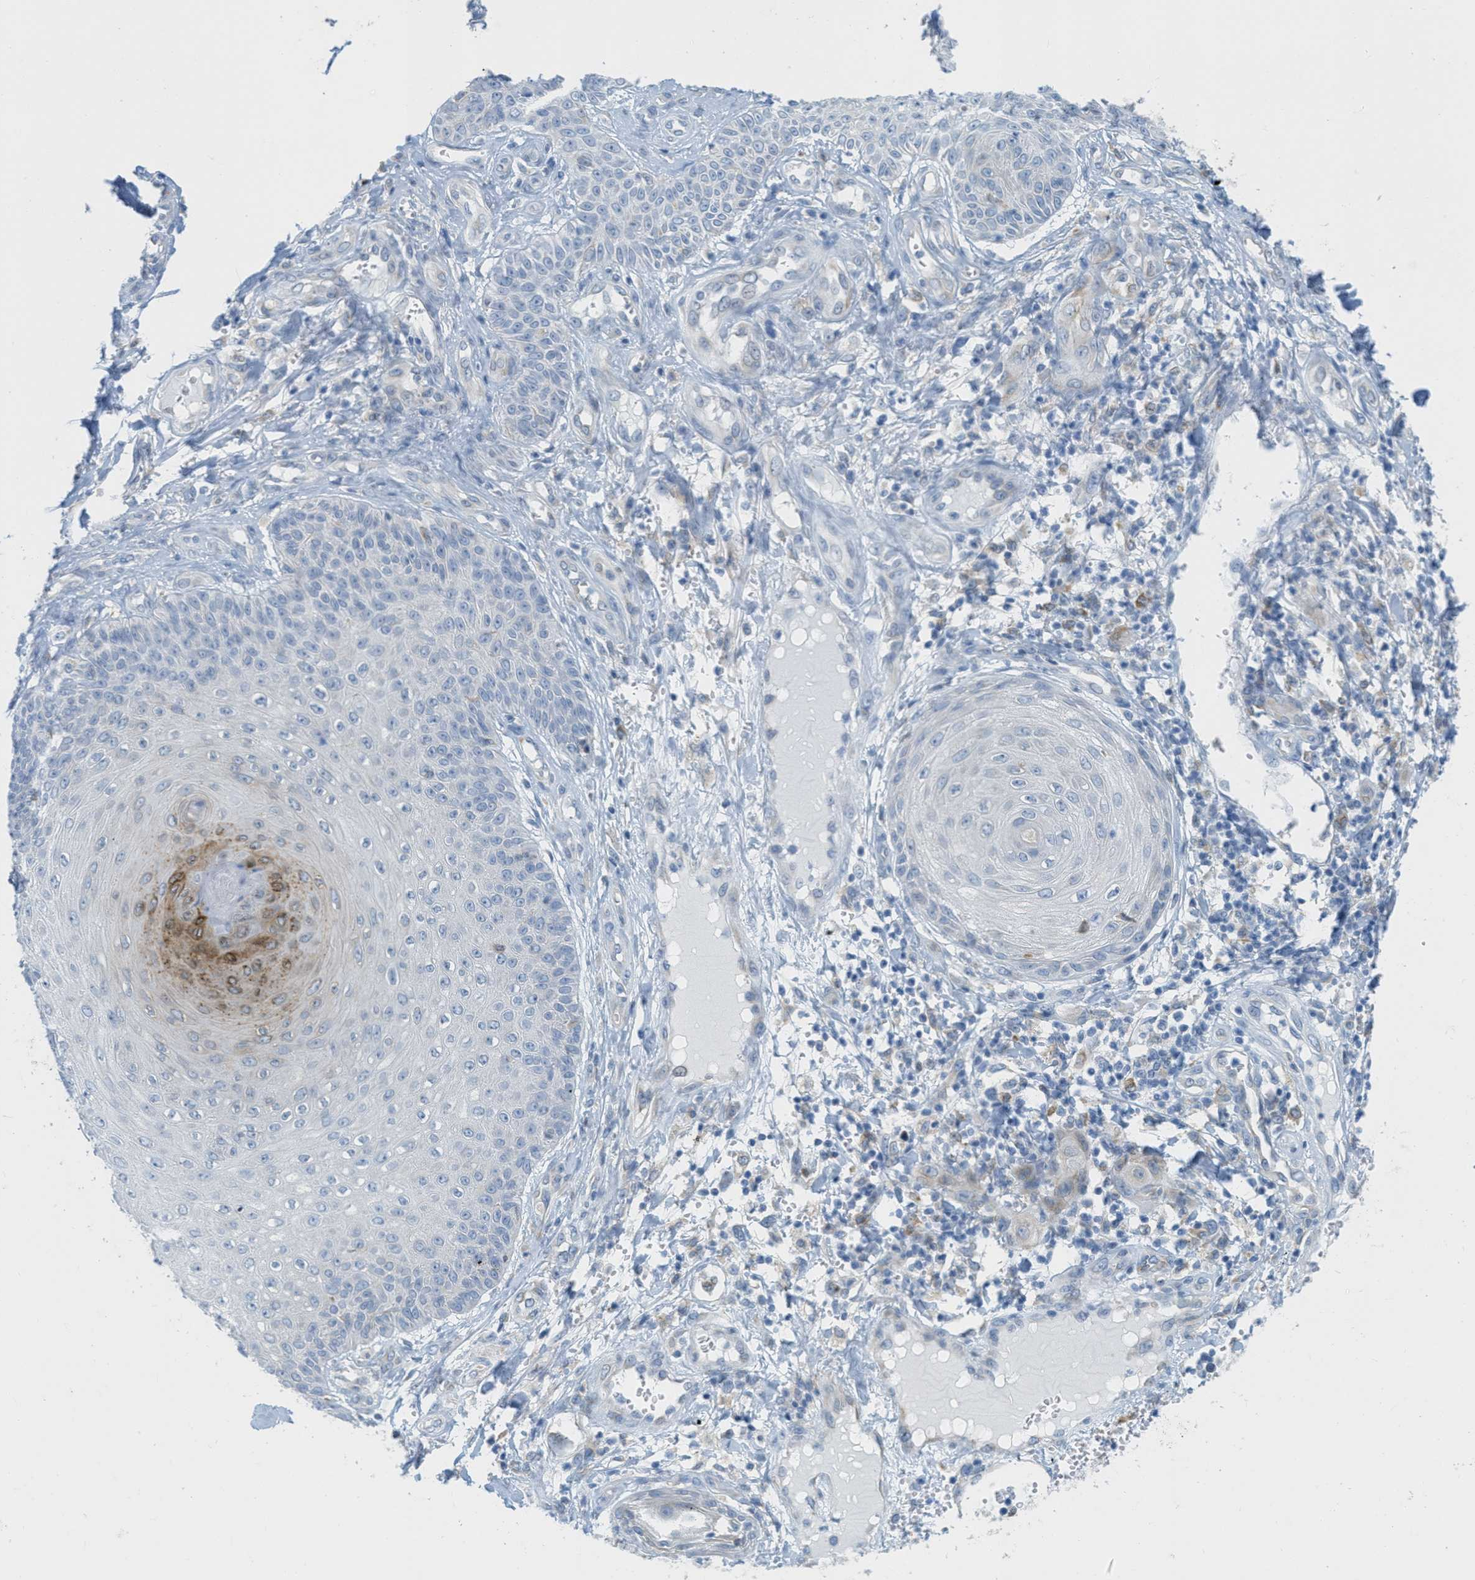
{"staining": {"intensity": "negative", "quantity": "none", "location": "none"}, "tissue": "skin cancer", "cell_type": "Tumor cells", "image_type": "cancer", "snomed": [{"axis": "morphology", "description": "Squamous cell carcinoma, NOS"}, {"axis": "topography", "description": "Skin"}], "caption": "Protein analysis of skin cancer reveals no significant positivity in tumor cells.", "gene": "TEX264", "patient": {"sex": "male", "age": 74}}